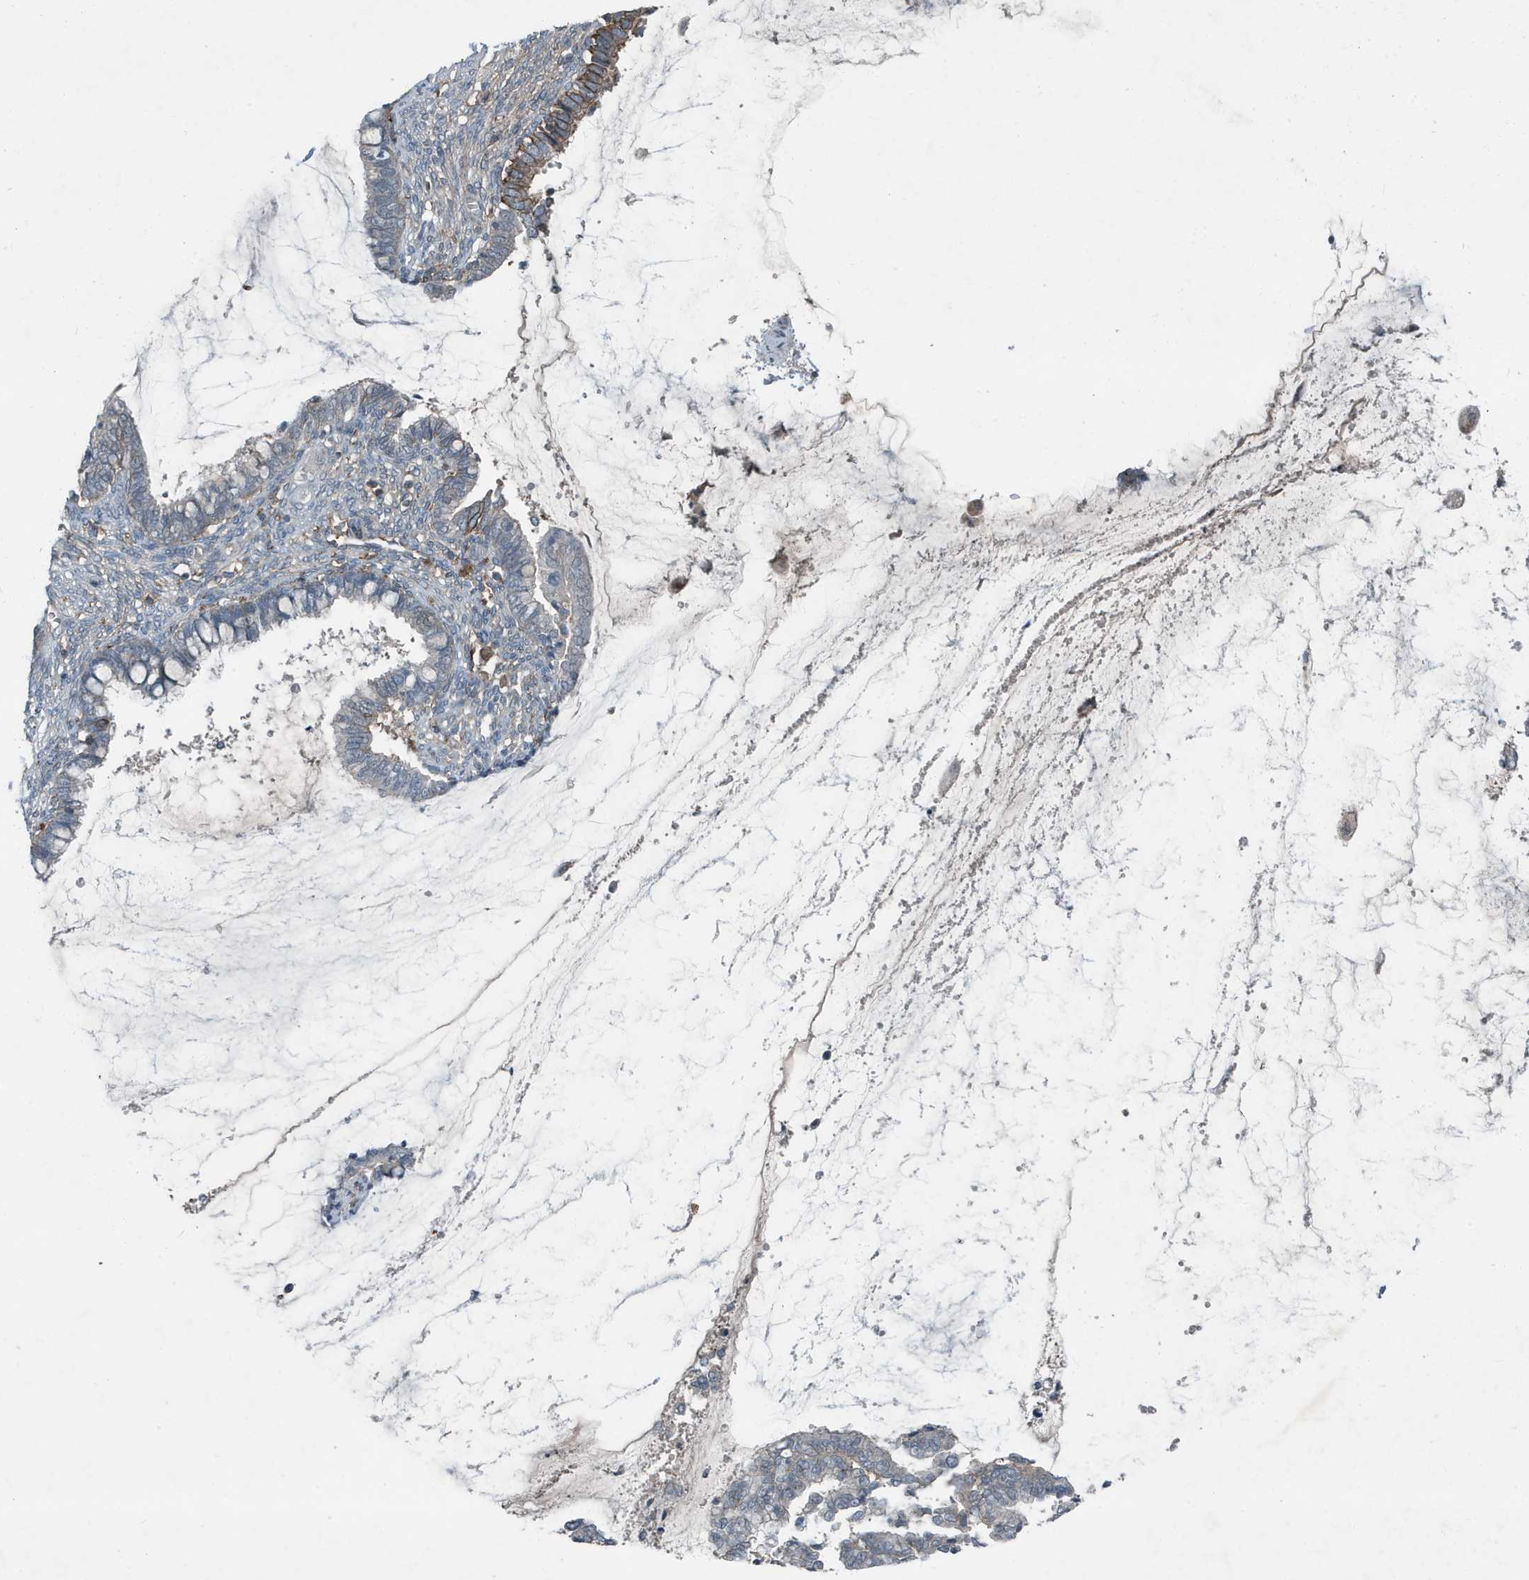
{"staining": {"intensity": "moderate", "quantity": "<25%", "location": "cytoplasmic/membranous"}, "tissue": "cervical cancer", "cell_type": "Tumor cells", "image_type": "cancer", "snomed": [{"axis": "morphology", "description": "Adenocarcinoma, NOS"}, {"axis": "topography", "description": "Cervix"}], "caption": "Immunohistochemistry staining of cervical cancer (adenocarcinoma), which exhibits low levels of moderate cytoplasmic/membranous positivity in about <25% of tumor cells indicating moderate cytoplasmic/membranous protein positivity. The staining was performed using DAB (3,3'-diaminobenzidine) (brown) for protein detection and nuclei were counterstained in hematoxylin (blue).", "gene": "DAPP1", "patient": {"sex": "female", "age": 44}}